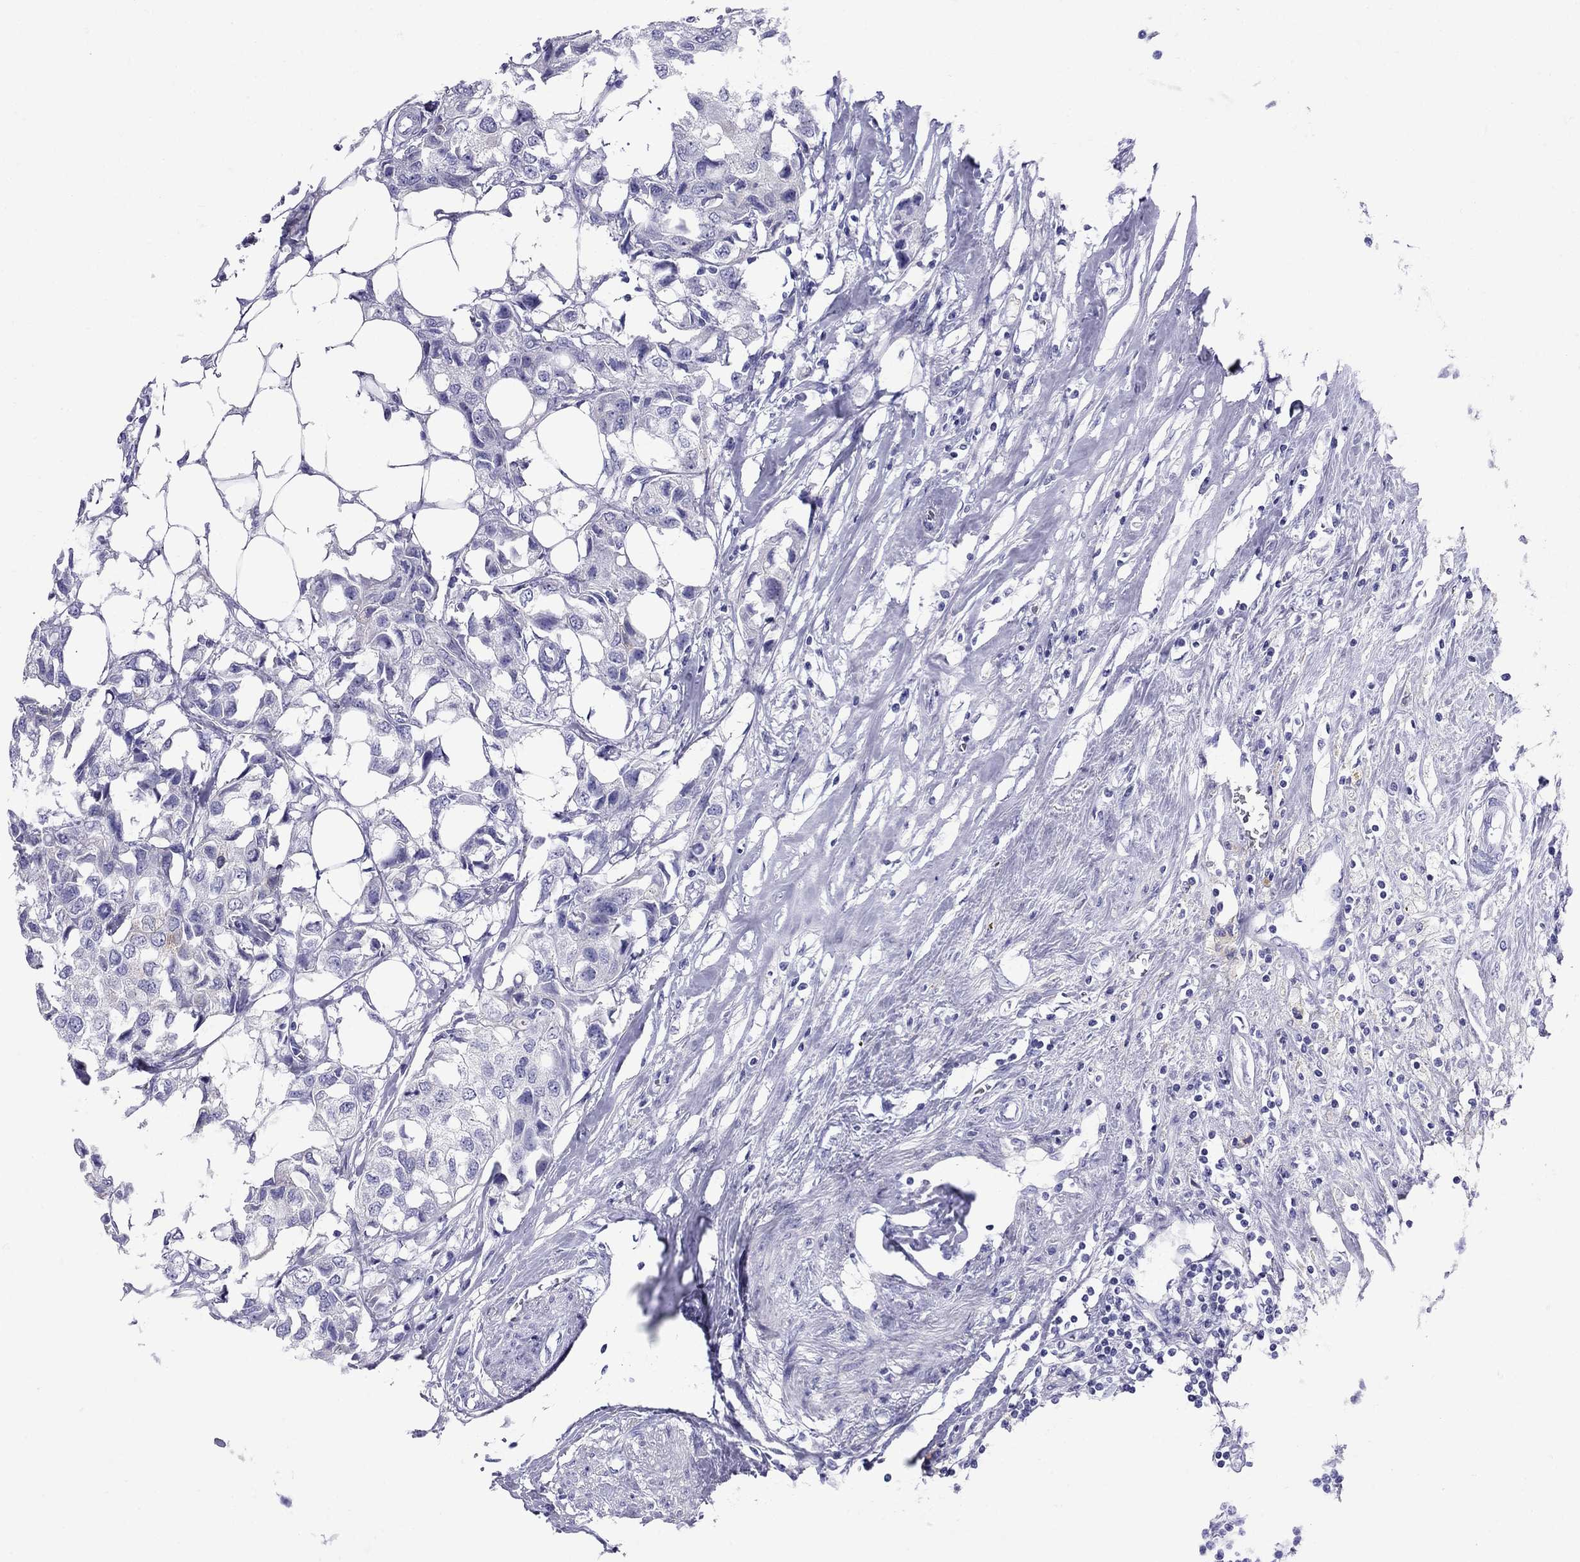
{"staining": {"intensity": "negative", "quantity": "none", "location": "none"}, "tissue": "breast cancer", "cell_type": "Tumor cells", "image_type": "cancer", "snomed": [{"axis": "morphology", "description": "Duct carcinoma"}, {"axis": "topography", "description": "Breast"}], "caption": "Breast cancer stained for a protein using immunohistochemistry demonstrates no positivity tumor cells.", "gene": "GRIA2", "patient": {"sex": "female", "age": 80}}